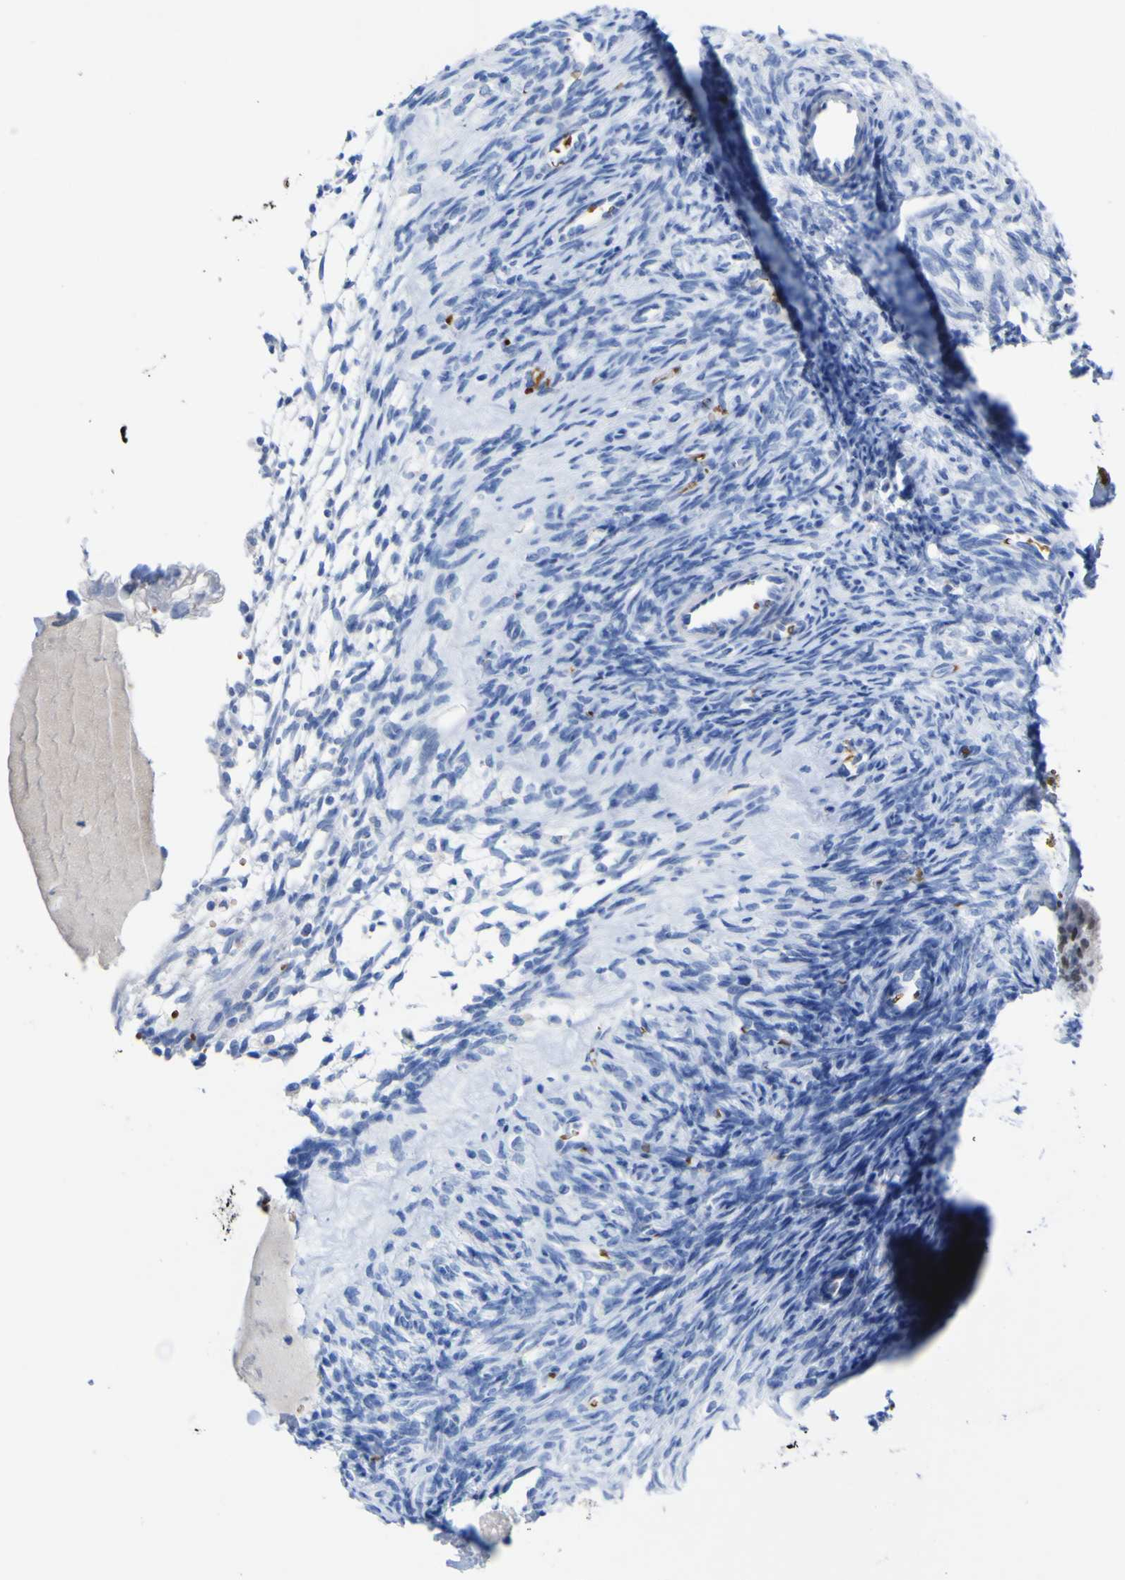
{"staining": {"intensity": "negative", "quantity": "none", "location": "none"}, "tissue": "ovary", "cell_type": "Ovarian stroma cells", "image_type": "normal", "snomed": [{"axis": "morphology", "description": "Normal tissue, NOS"}, {"axis": "topography", "description": "Ovary"}], "caption": "Immunohistochemistry photomicrograph of benign ovary: ovary stained with DAB (3,3'-diaminobenzidine) shows no significant protein positivity in ovarian stroma cells.", "gene": "GCM1", "patient": {"sex": "female", "age": 33}}